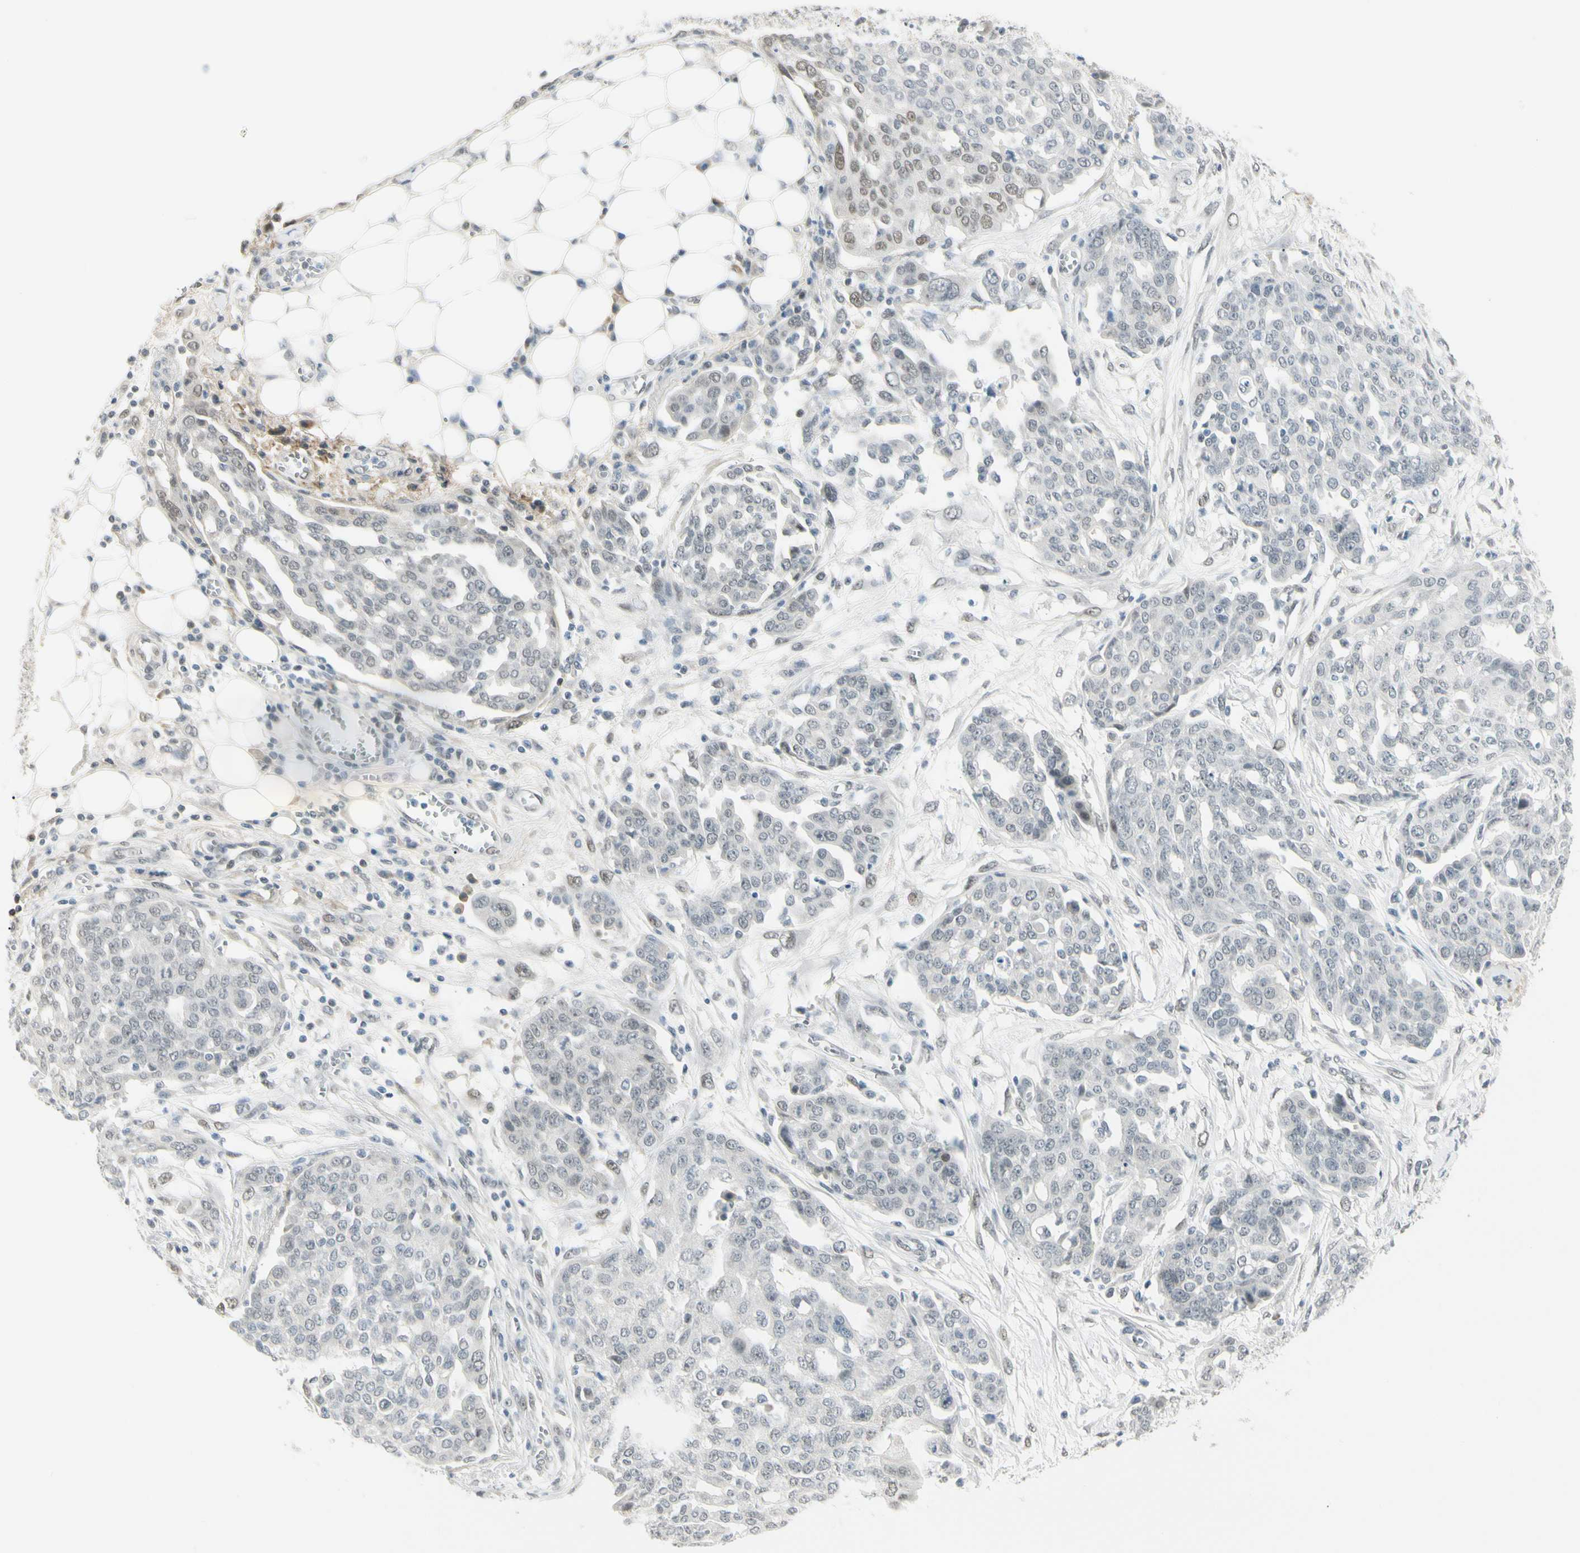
{"staining": {"intensity": "weak", "quantity": "<25%", "location": "nuclear"}, "tissue": "ovarian cancer", "cell_type": "Tumor cells", "image_type": "cancer", "snomed": [{"axis": "morphology", "description": "Cystadenocarcinoma, serous, NOS"}, {"axis": "topography", "description": "Soft tissue"}, {"axis": "topography", "description": "Ovary"}], "caption": "IHC histopathology image of neoplastic tissue: human serous cystadenocarcinoma (ovarian) stained with DAB demonstrates no significant protein staining in tumor cells. The staining is performed using DAB (3,3'-diaminobenzidine) brown chromogen with nuclei counter-stained in using hematoxylin.", "gene": "ASPN", "patient": {"sex": "female", "age": 57}}